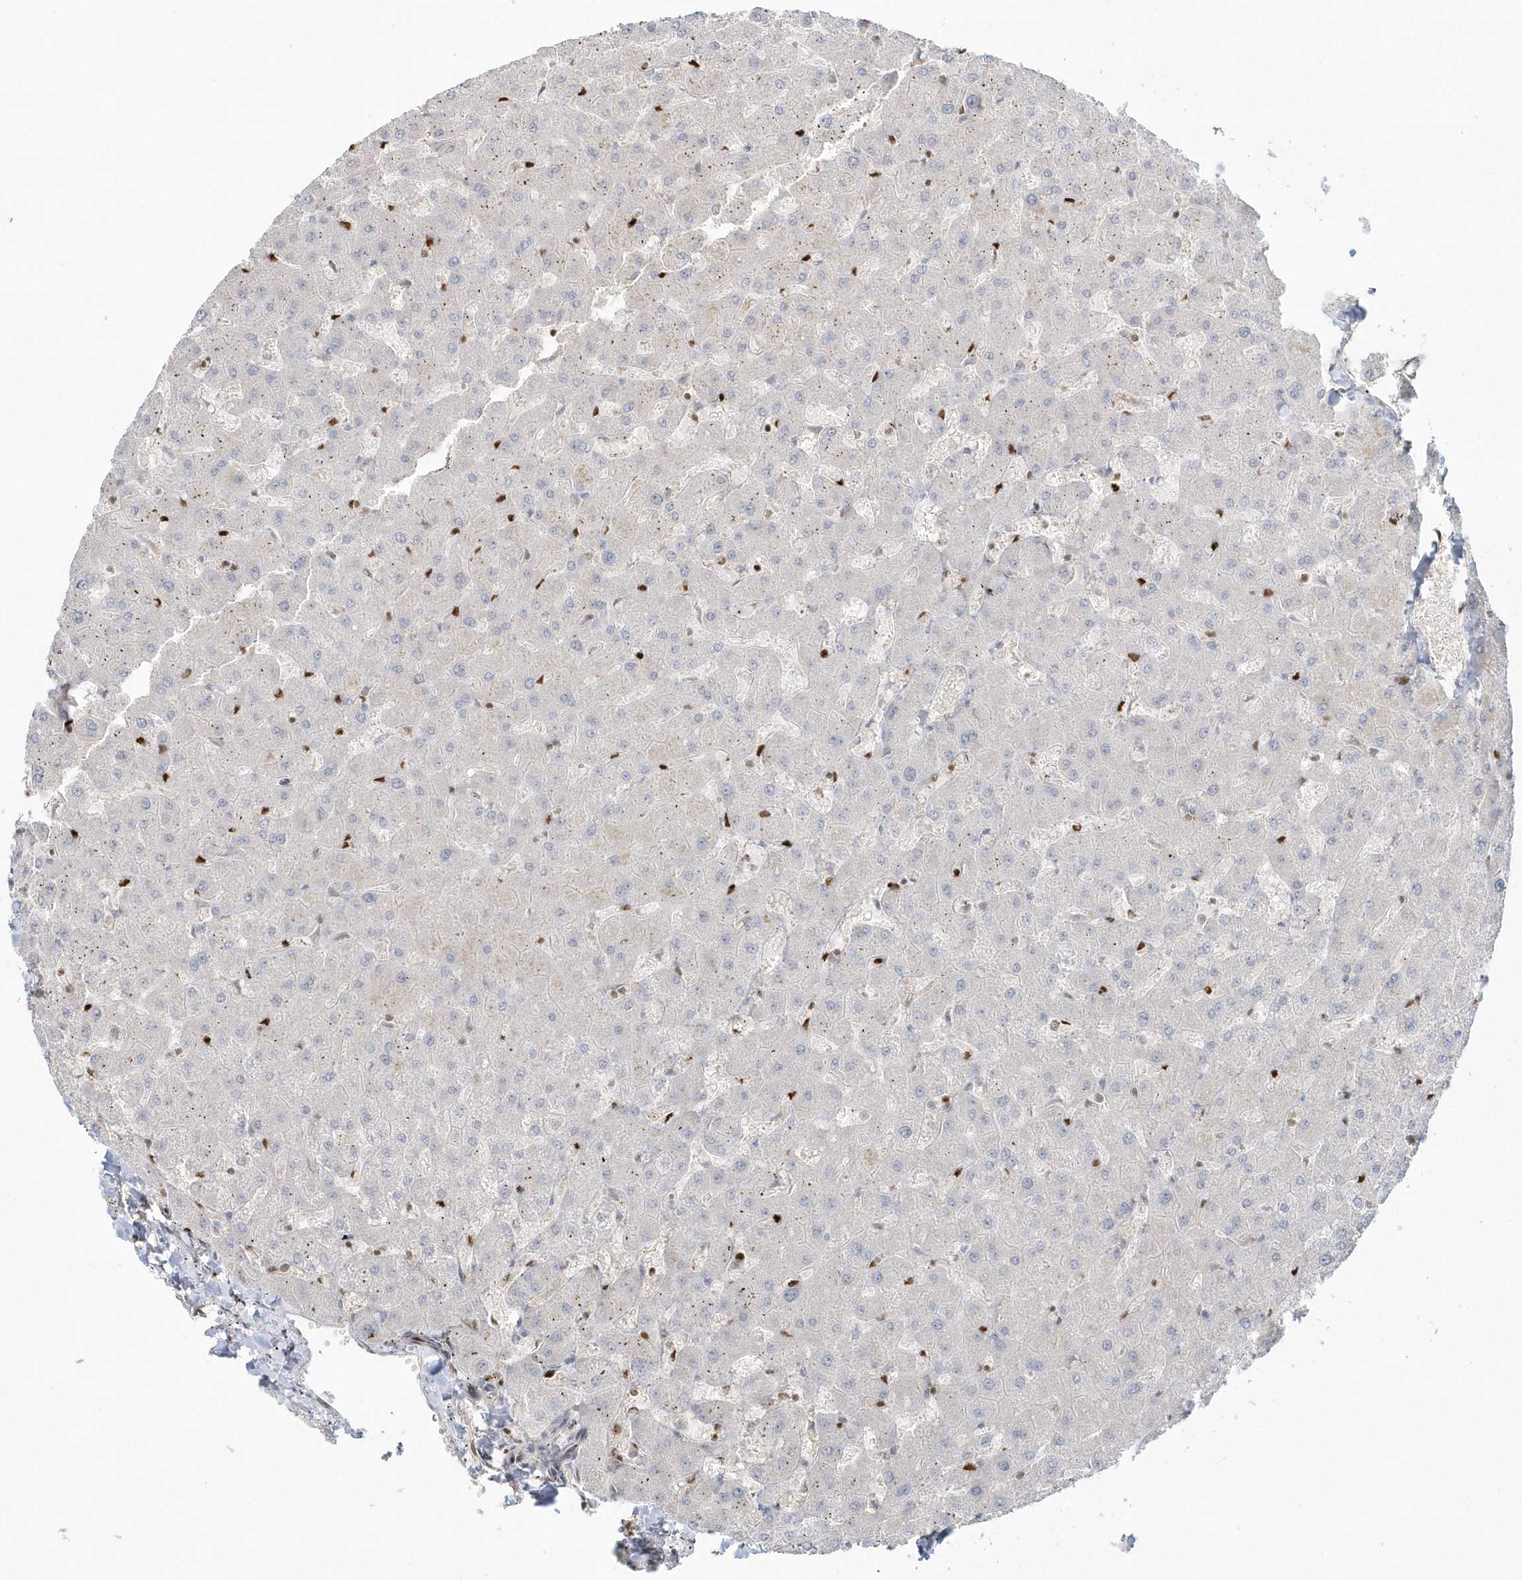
{"staining": {"intensity": "weak", "quantity": "25%-75%", "location": "nuclear"}, "tissue": "liver", "cell_type": "Cholangiocytes", "image_type": "normal", "snomed": [{"axis": "morphology", "description": "Normal tissue, NOS"}, {"axis": "topography", "description": "Liver"}], "caption": "This histopathology image demonstrates IHC staining of unremarkable liver, with low weak nuclear staining in approximately 25%-75% of cholangiocytes.", "gene": "SUMO2", "patient": {"sex": "female", "age": 63}}